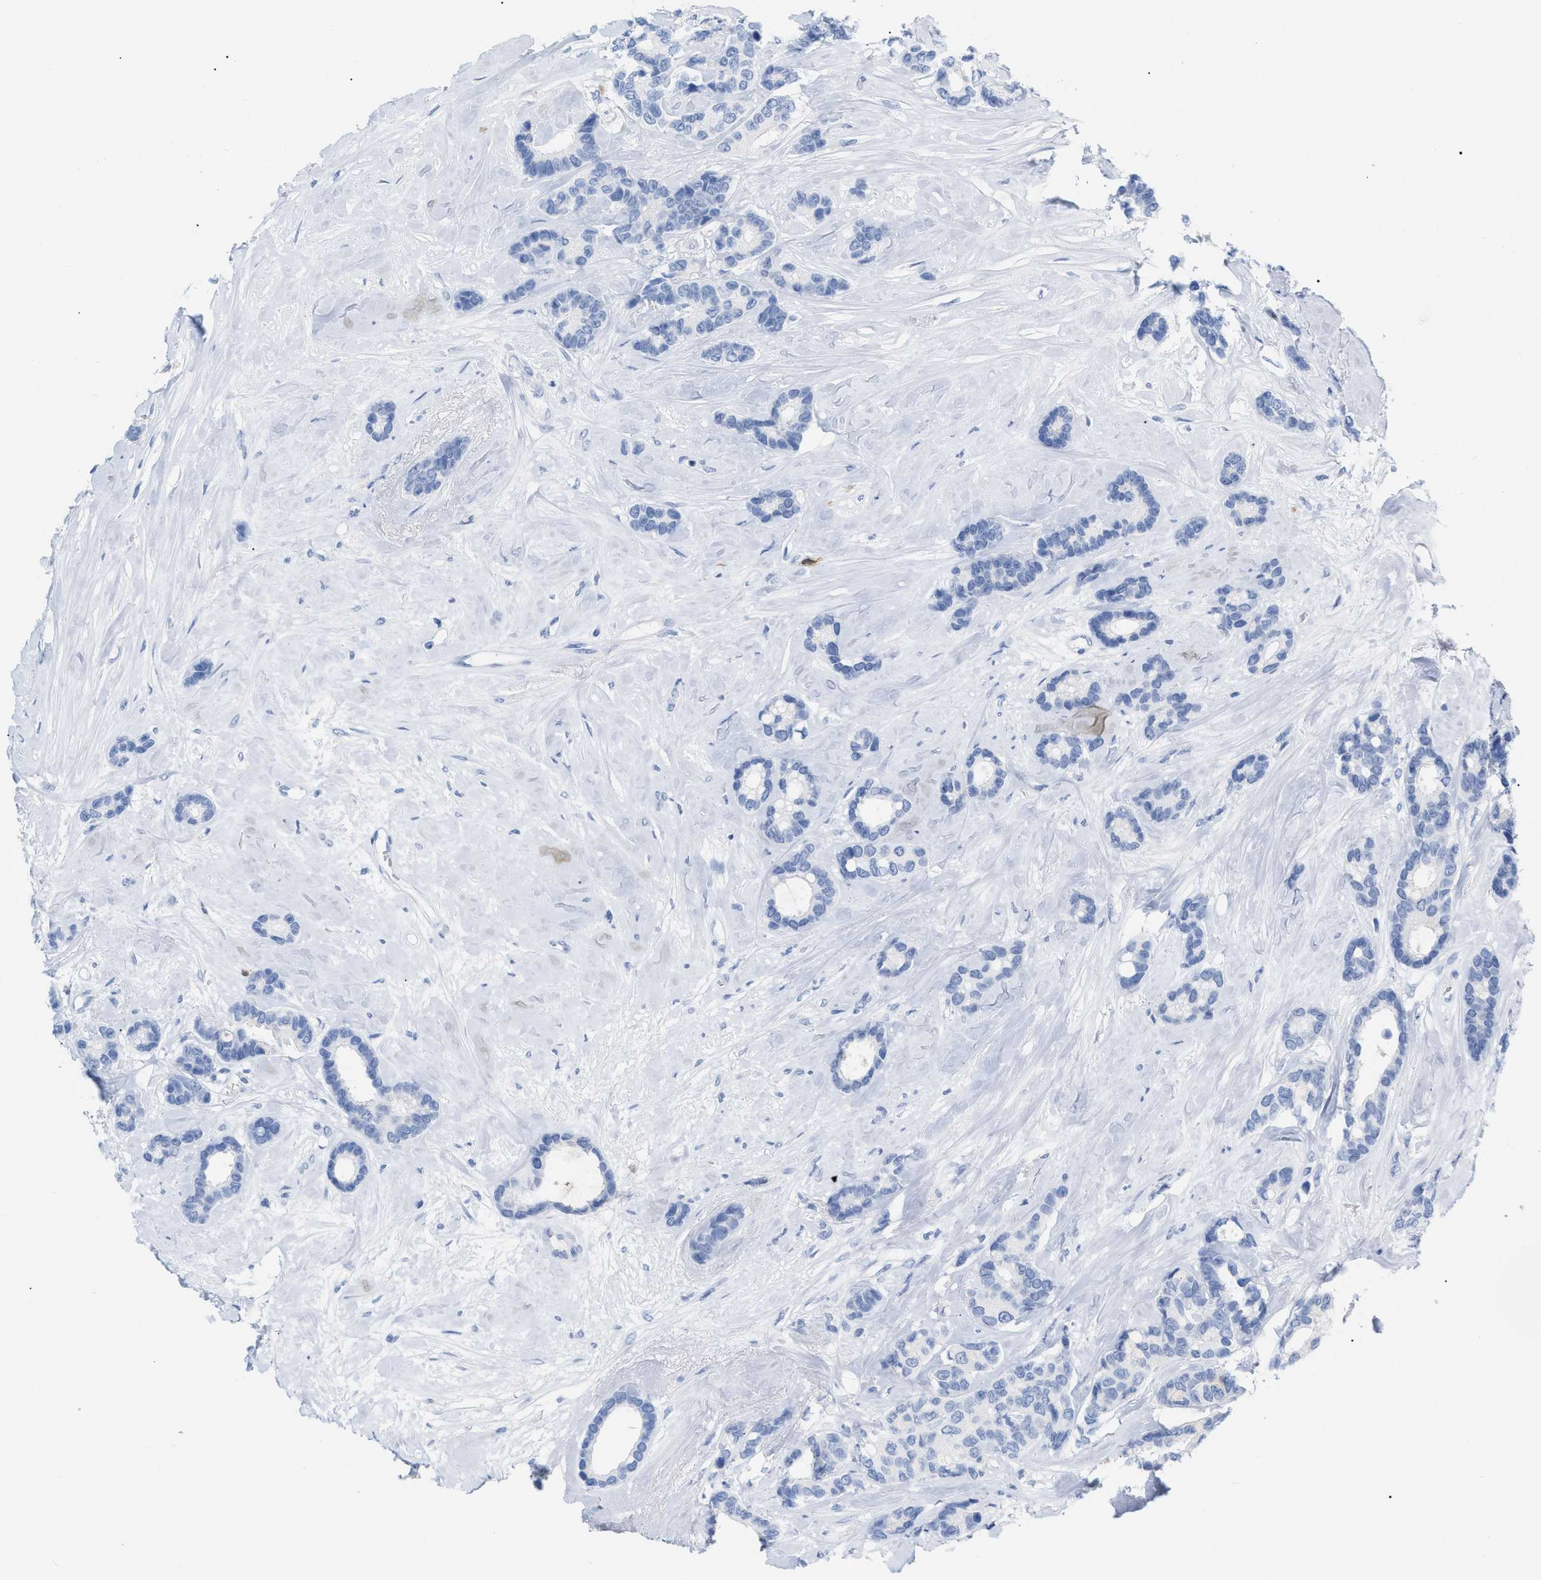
{"staining": {"intensity": "negative", "quantity": "none", "location": "none"}, "tissue": "breast cancer", "cell_type": "Tumor cells", "image_type": "cancer", "snomed": [{"axis": "morphology", "description": "Duct carcinoma"}, {"axis": "topography", "description": "Breast"}], "caption": "An immunohistochemistry image of breast intraductal carcinoma is shown. There is no staining in tumor cells of breast intraductal carcinoma.", "gene": "CD5", "patient": {"sex": "female", "age": 87}}